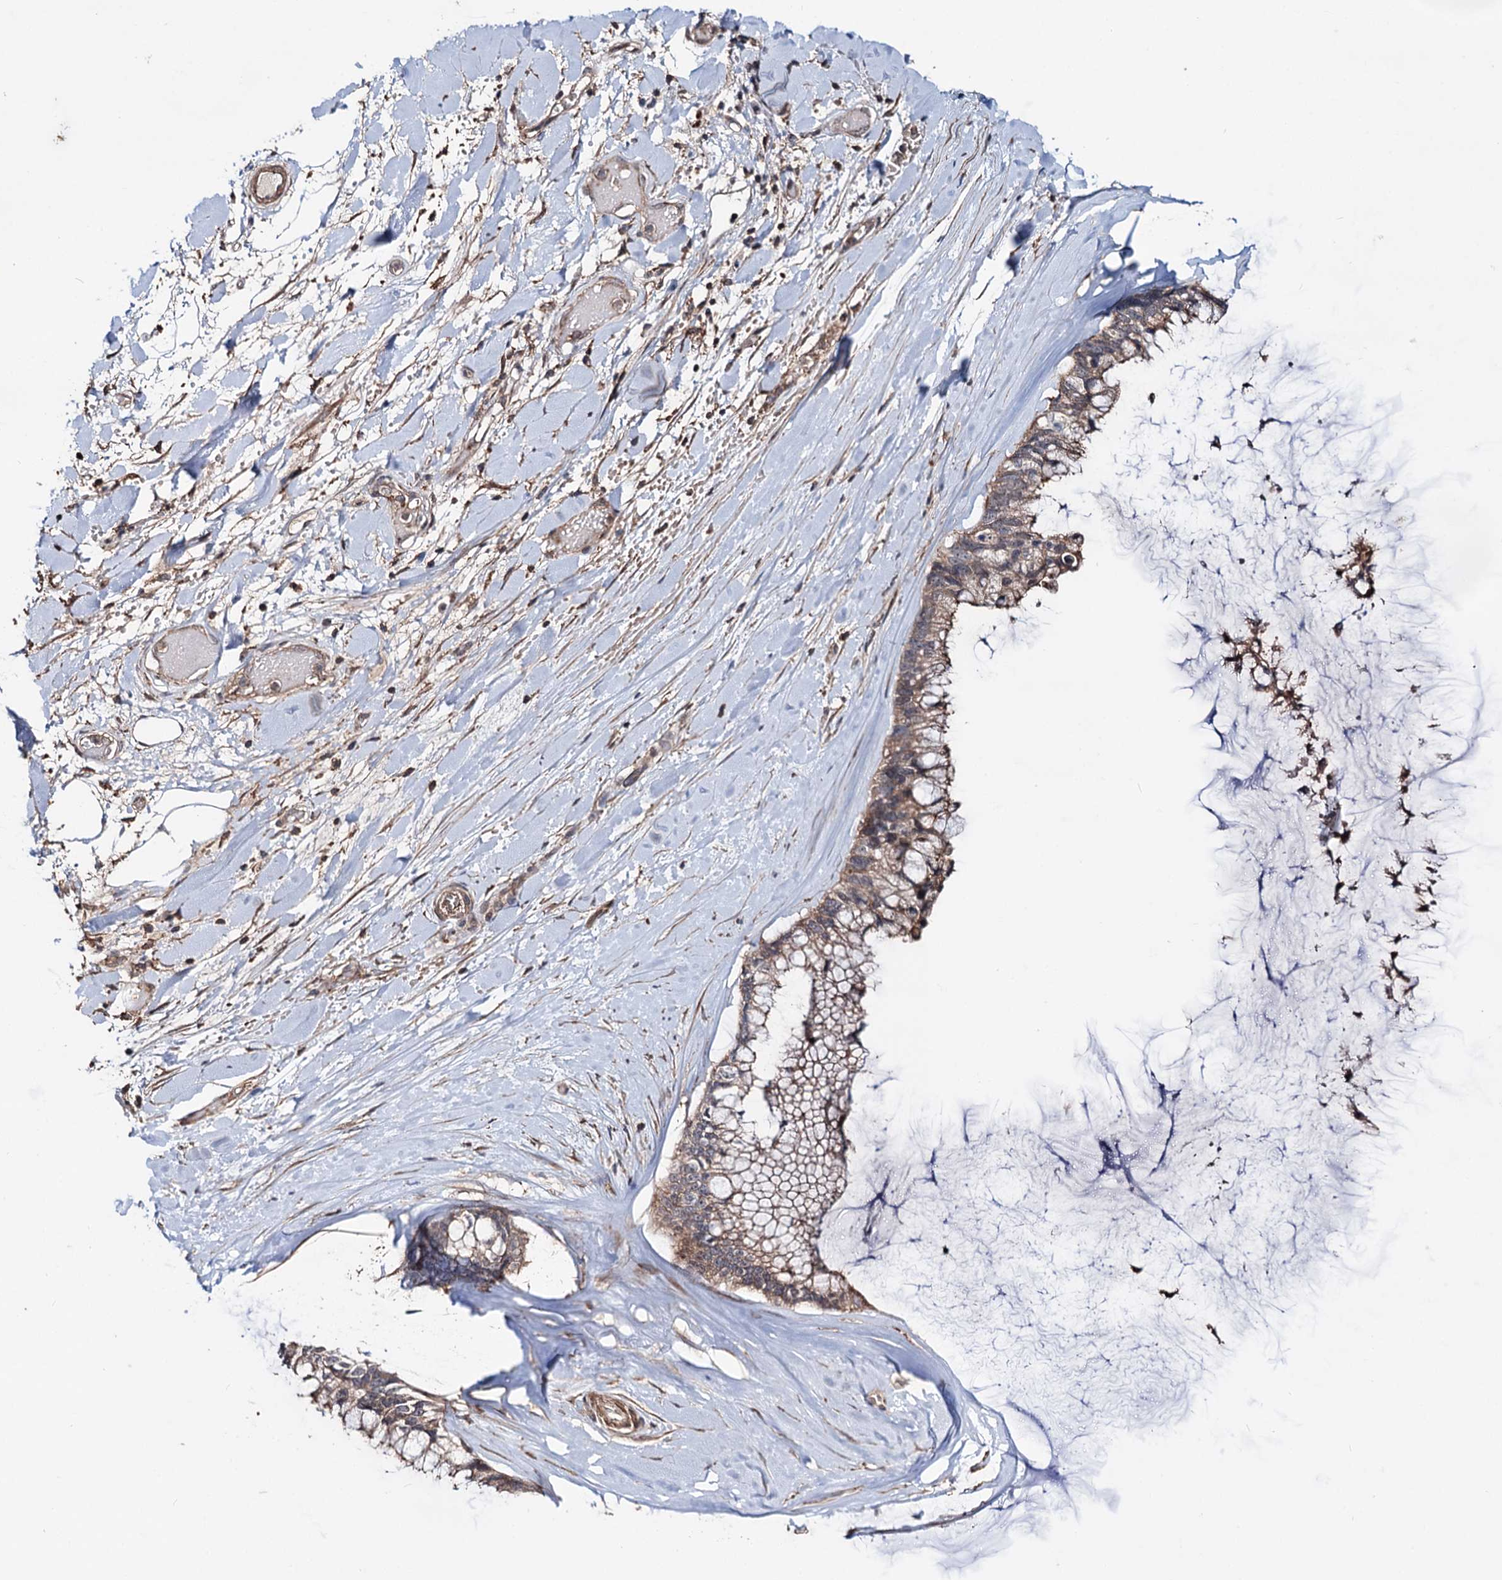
{"staining": {"intensity": "moderate", "quantity": ">75%", "location": "cytoplasmic/membranous"}, "tissue": "ovarian cancer", "cell_type": "Tumor cells", "image_type": "cancer", "snomed": [{"axis": "morphology", "description": "Cystadenocarcinoma, mucinous, NOS"}, {"axis": "topography", "description": "Ovary"}], "caption": "This micrograph displays ovarian cancer stained with immunohistochemistry to label a protein in brown. The cytoplasmic/membranous of tumor cells show moderate positivity for the protein. Nuclei are counter-stained blue.", "gene": "GRIP1", "patient": {"sex": "female", "age": 39}}